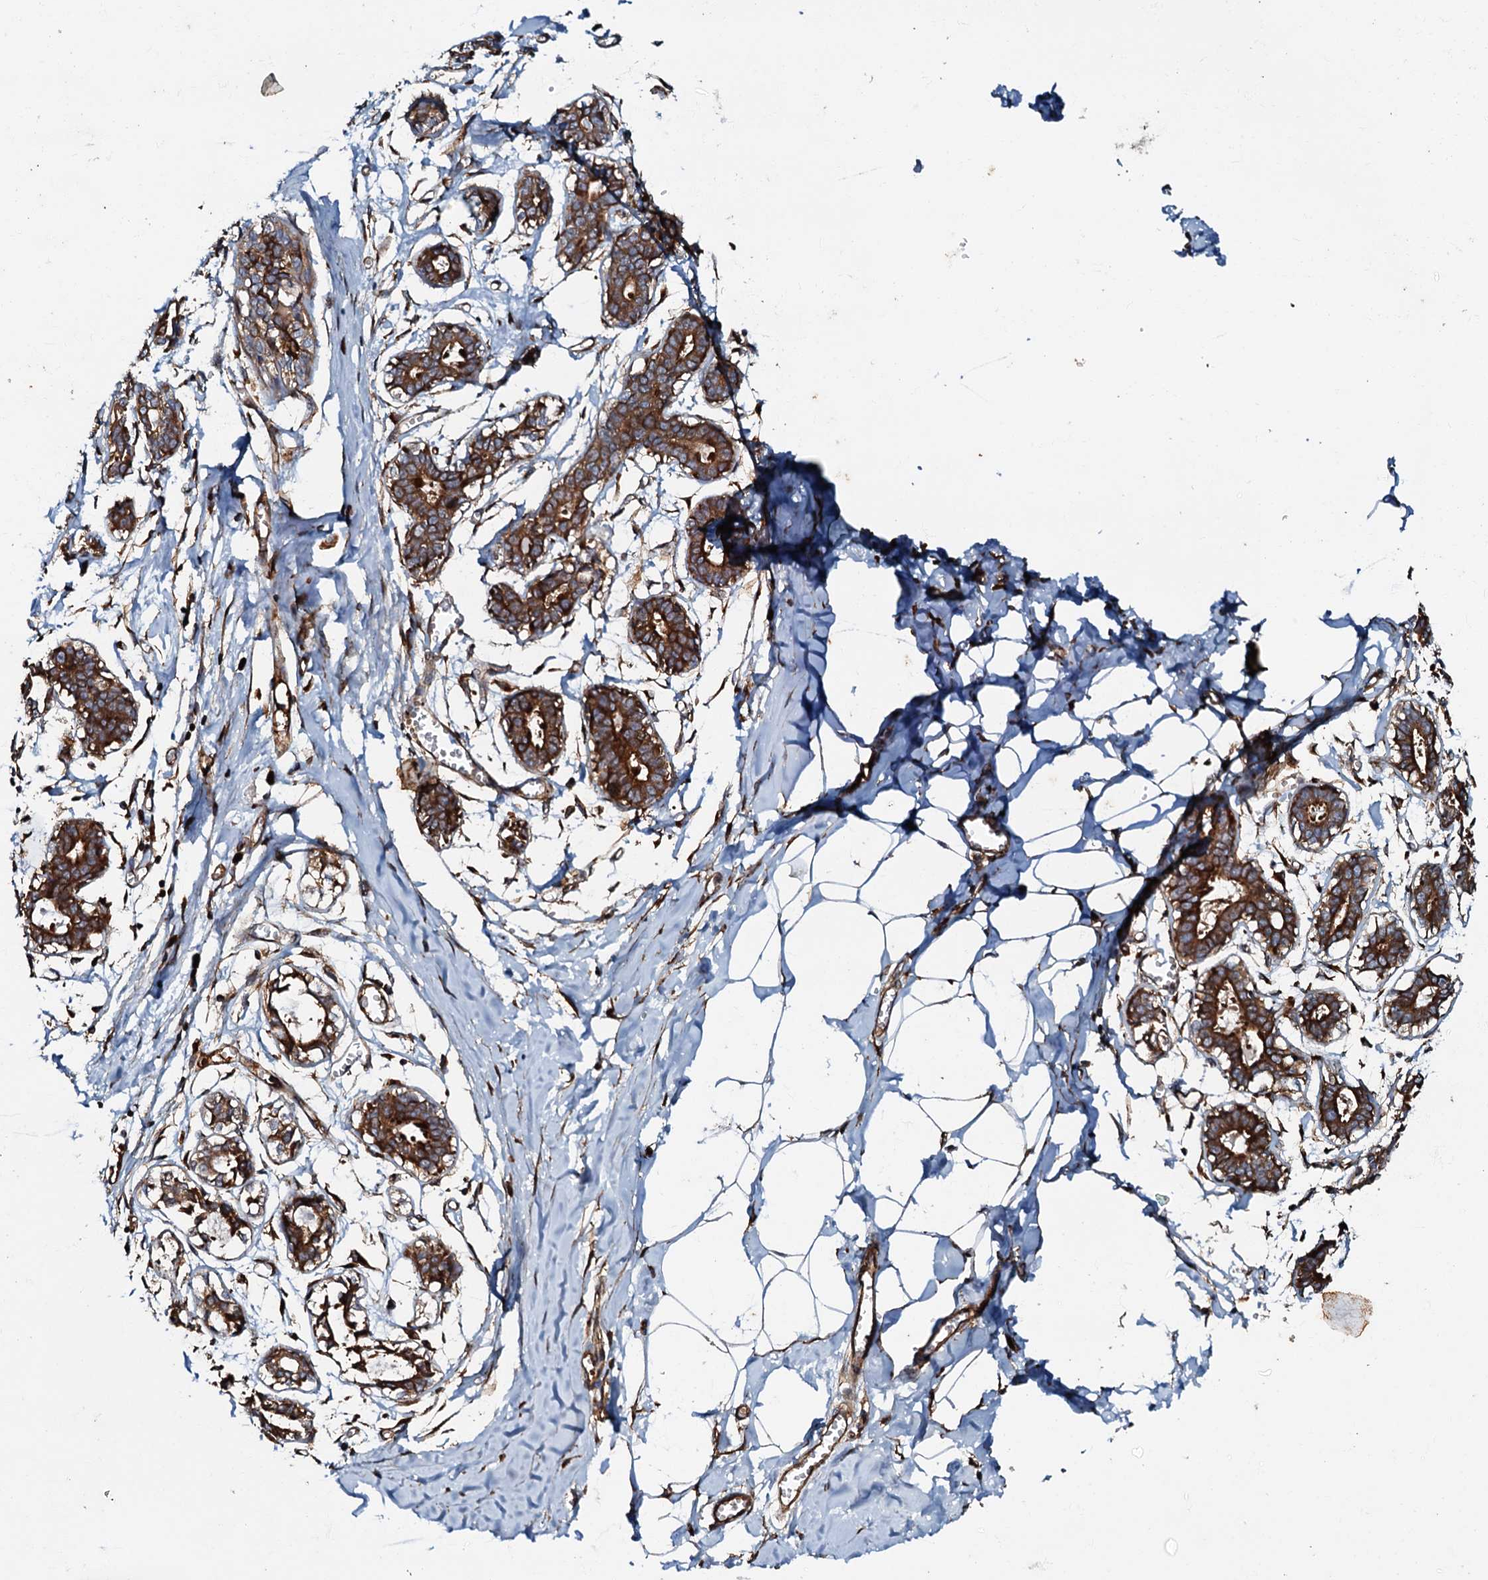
{"staining": {"intensity": "negative", "quantity": "none", "location": "none"}, "tissue": "breast", "cell_type": "Adipocytes", "image_type": "normal", "snomed": [{"axis": "morphology", "description": "Normal tissue, NOS"}, {"axis": "topography", "description": "Breast"}], "caption": "An immunohistochemistry micrograph of unremarkable breast is shown. There is no staining in adipocytes of breast.", "gene": "BLOC1S6", "patient": {"sex": "female", "age": 27}}